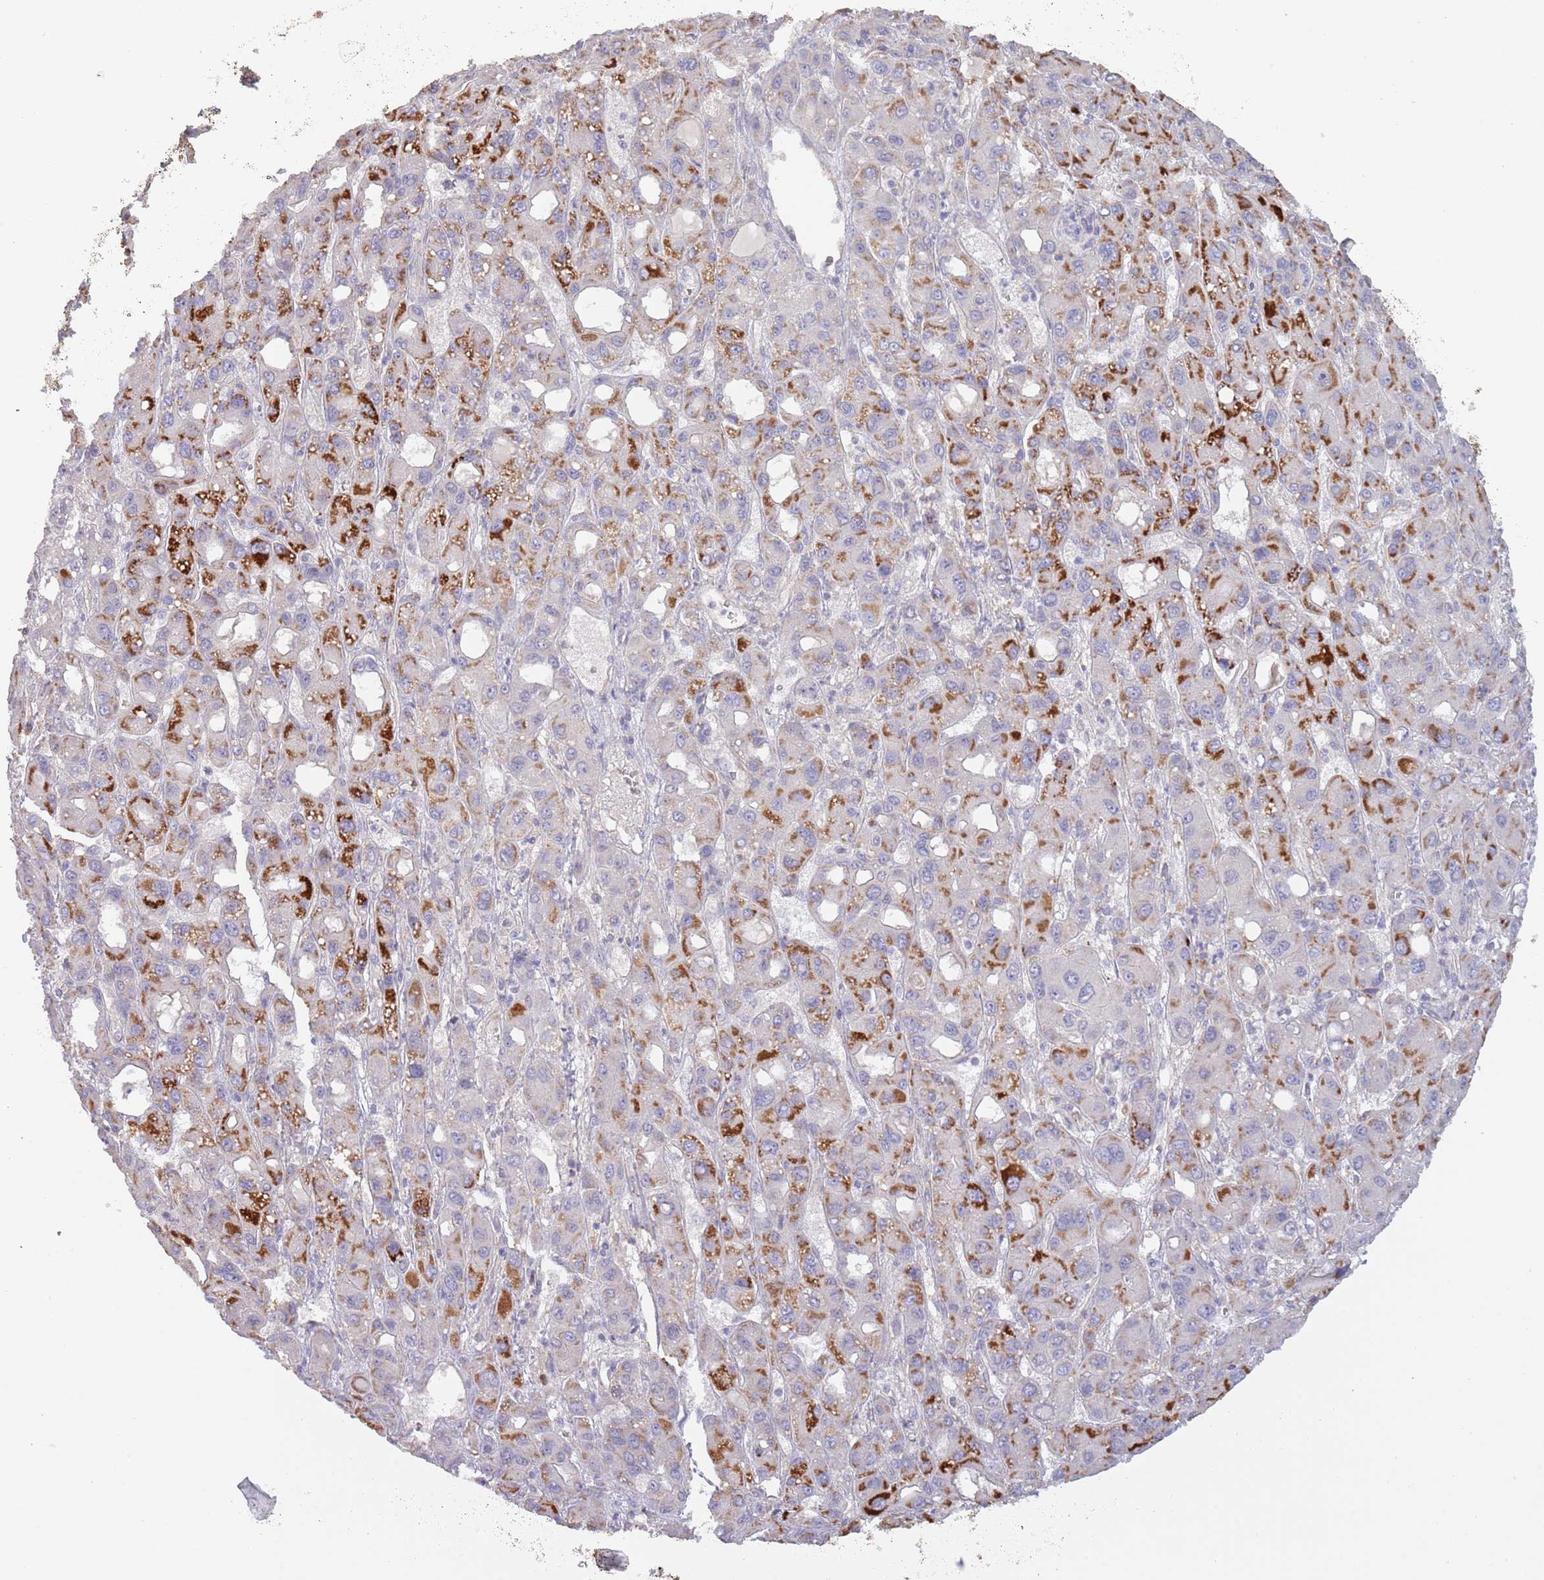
{"staining": {"intensity": "strong", "quantity": "<25%", "location": "cytoplasmic/membranous"}, "tissue": "liver cancer", "cell_type": "Tumor cells", "image_type": "cancer", "snomed": [{"axis": "morphology", "description": "Carcinoma, Hepatocellular, NOS"}, {"axis": "topography", "description": "Liver"}], "caption": "The immunohistochemical stain labels strong cytoplasmic/membranous positivity in tumor cells of liver cancer (hepatocellular carcinoma) tissue. Immunohistochemistry (ihc) stains the protein of interest in brown and the nuclei are stained blue.", "gene": "PIMREG", "patient": {"sex": "male", "age": 55}}